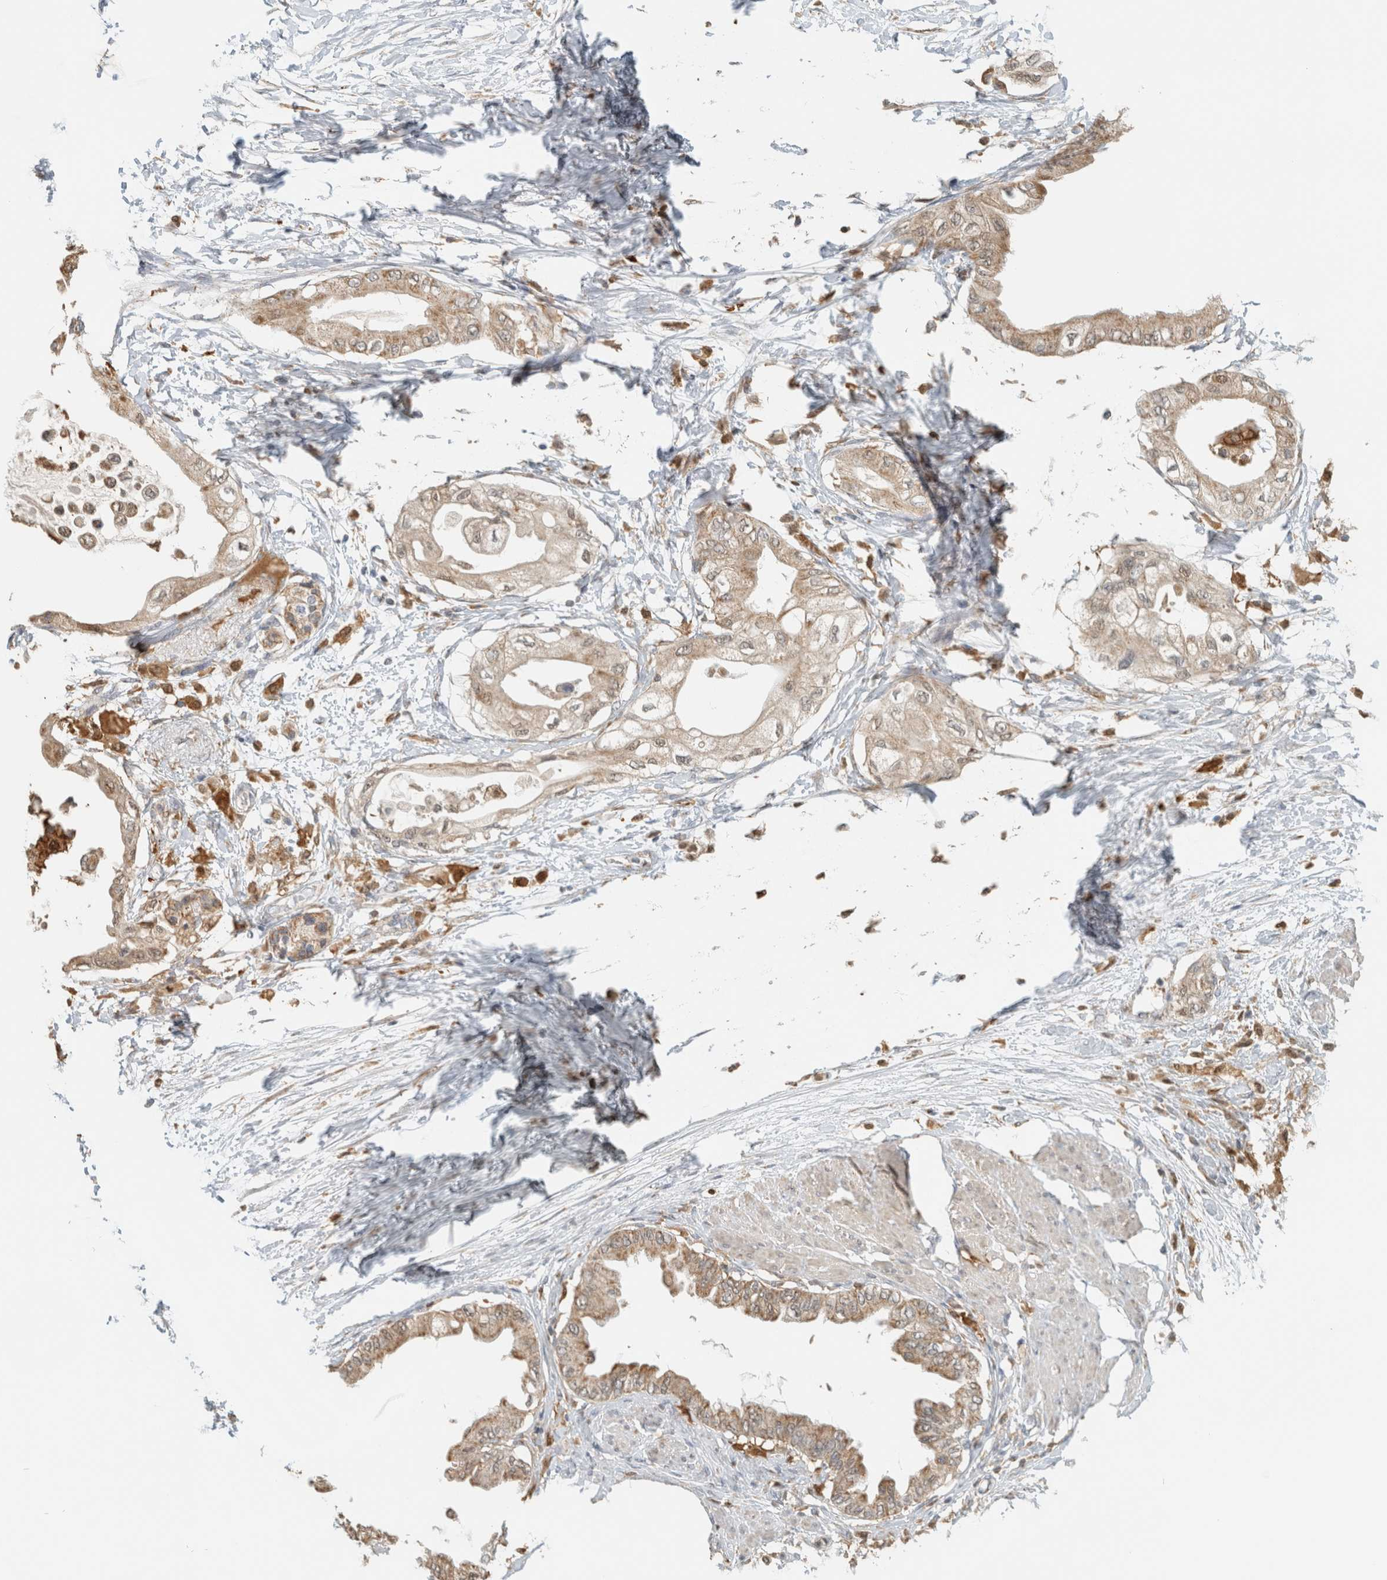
{"staining": {"intensity": "weak", "quantity": ">75%", "location": "cytoplasmic/membranous"}, "tissue": "pancreatic cancer", "cell_type": "Tumor cells", "image_type": "cancer", "snomed": [{"axis": "morphology", "description": "Normal tissue, NOS"}, {"axis": "morphology", "description": "Adenocarcinoma, NOS"}, {"axis": "topography", "description": "Pancreas"}, {"axis": "topography", "description": "Duodenum"}], "caption": "This micrograph reveals immunohistochemistry staining of pancreatic cancer, with low weak cytoplasmic/membranous staining in about >75% of tumor cells.", "gene": "CAPG", "patient": {"sex": "female", "age": 60}}